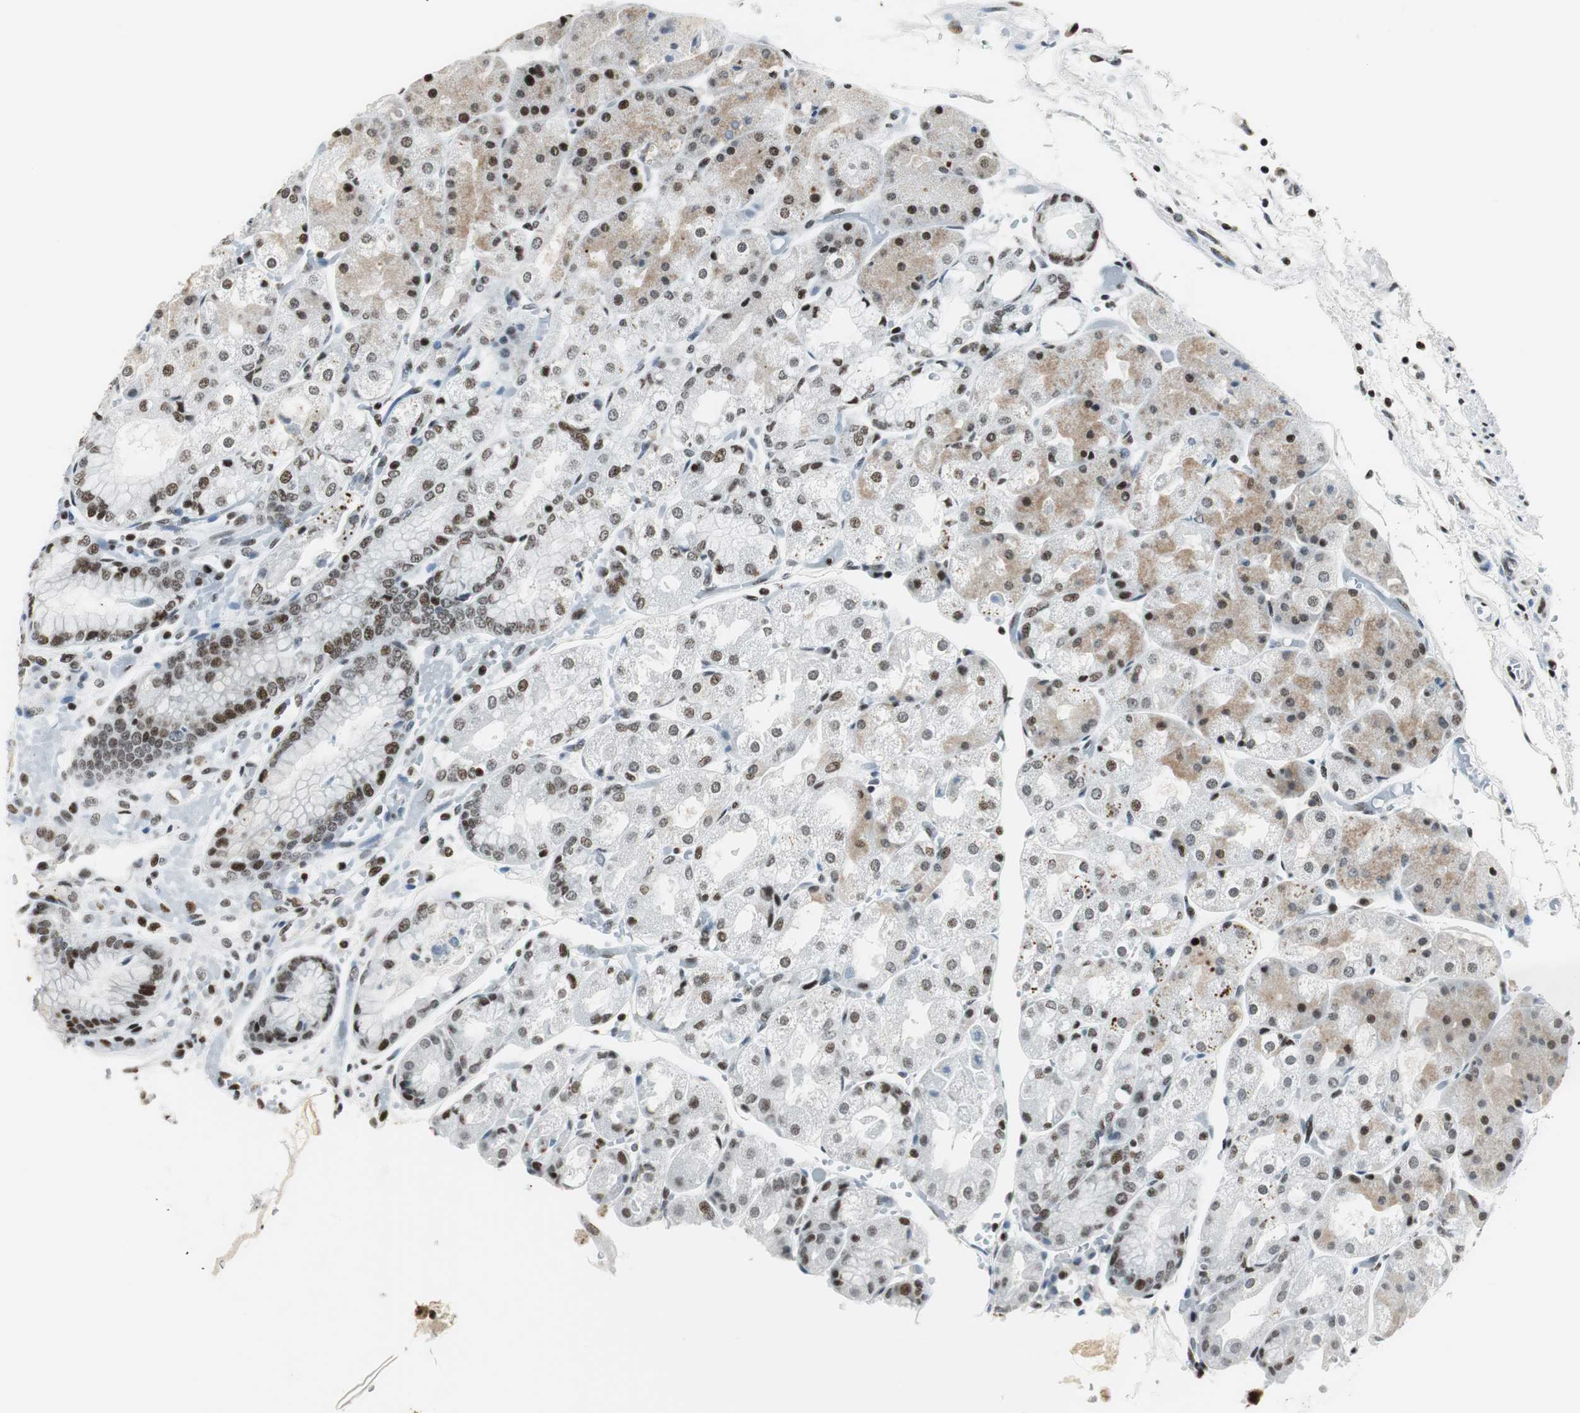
{"staining": {"intensity": "moderate", "quantity": ">75%", "location": "cytoplasmic/membranous,nuclear"}, "tissue": "stomach", "cell_type": "Glandular cells", "image_type": "normal", "snomed": [{"axis": "morphology", "description": "Normal tissue, NOS"}, {"axis": "topography", "description": "Stomach, upper"}], "caption": "A medium amount of moderate cytoplasmic/membranous,nuclear staining is identified in approximately >75% of glandular cells in benign stomach. The staining was performed using DAB to visualize the protein expression in brown, while the nuclei were stained in blue with hematoxylin (Magnification: 20x).", "gene": "RBBP4", "patient": {"sex": "male", "age": 72}}